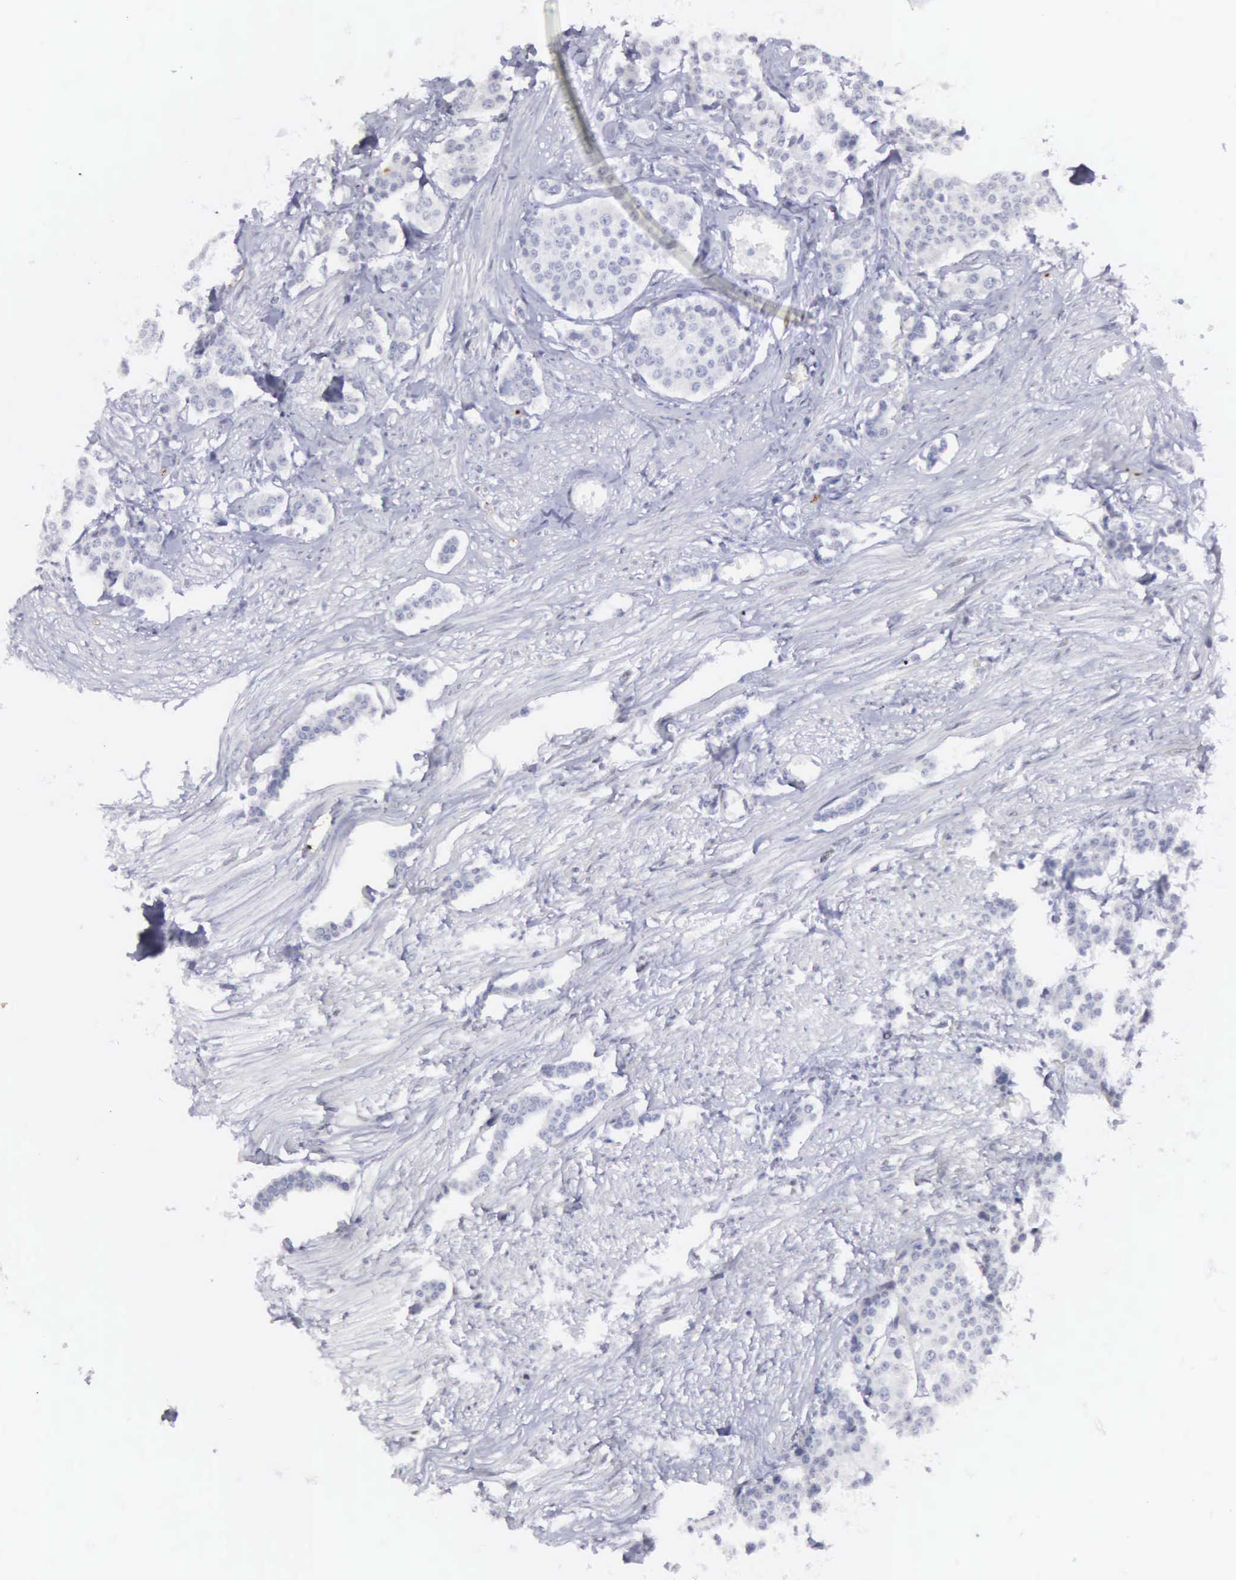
{"staining": {"intensity": "negative", "quantity": "none", "location": "none"}, "tissue": "carcinoid", "cell_type": "Tumor cells", "image_type": "cancer", "snomed": [{"axis": "morphology", "description": "Carcinoid, malignant, NOS"}, {"axis": "topography", "description": "Small intestine"}], "caption": "Immunohistochemical staining of malignant carcinoid exhibits no significant positivity in tumor cells.", "gene": "ETV6", "patient": {"sex": "male", "age": 60}}